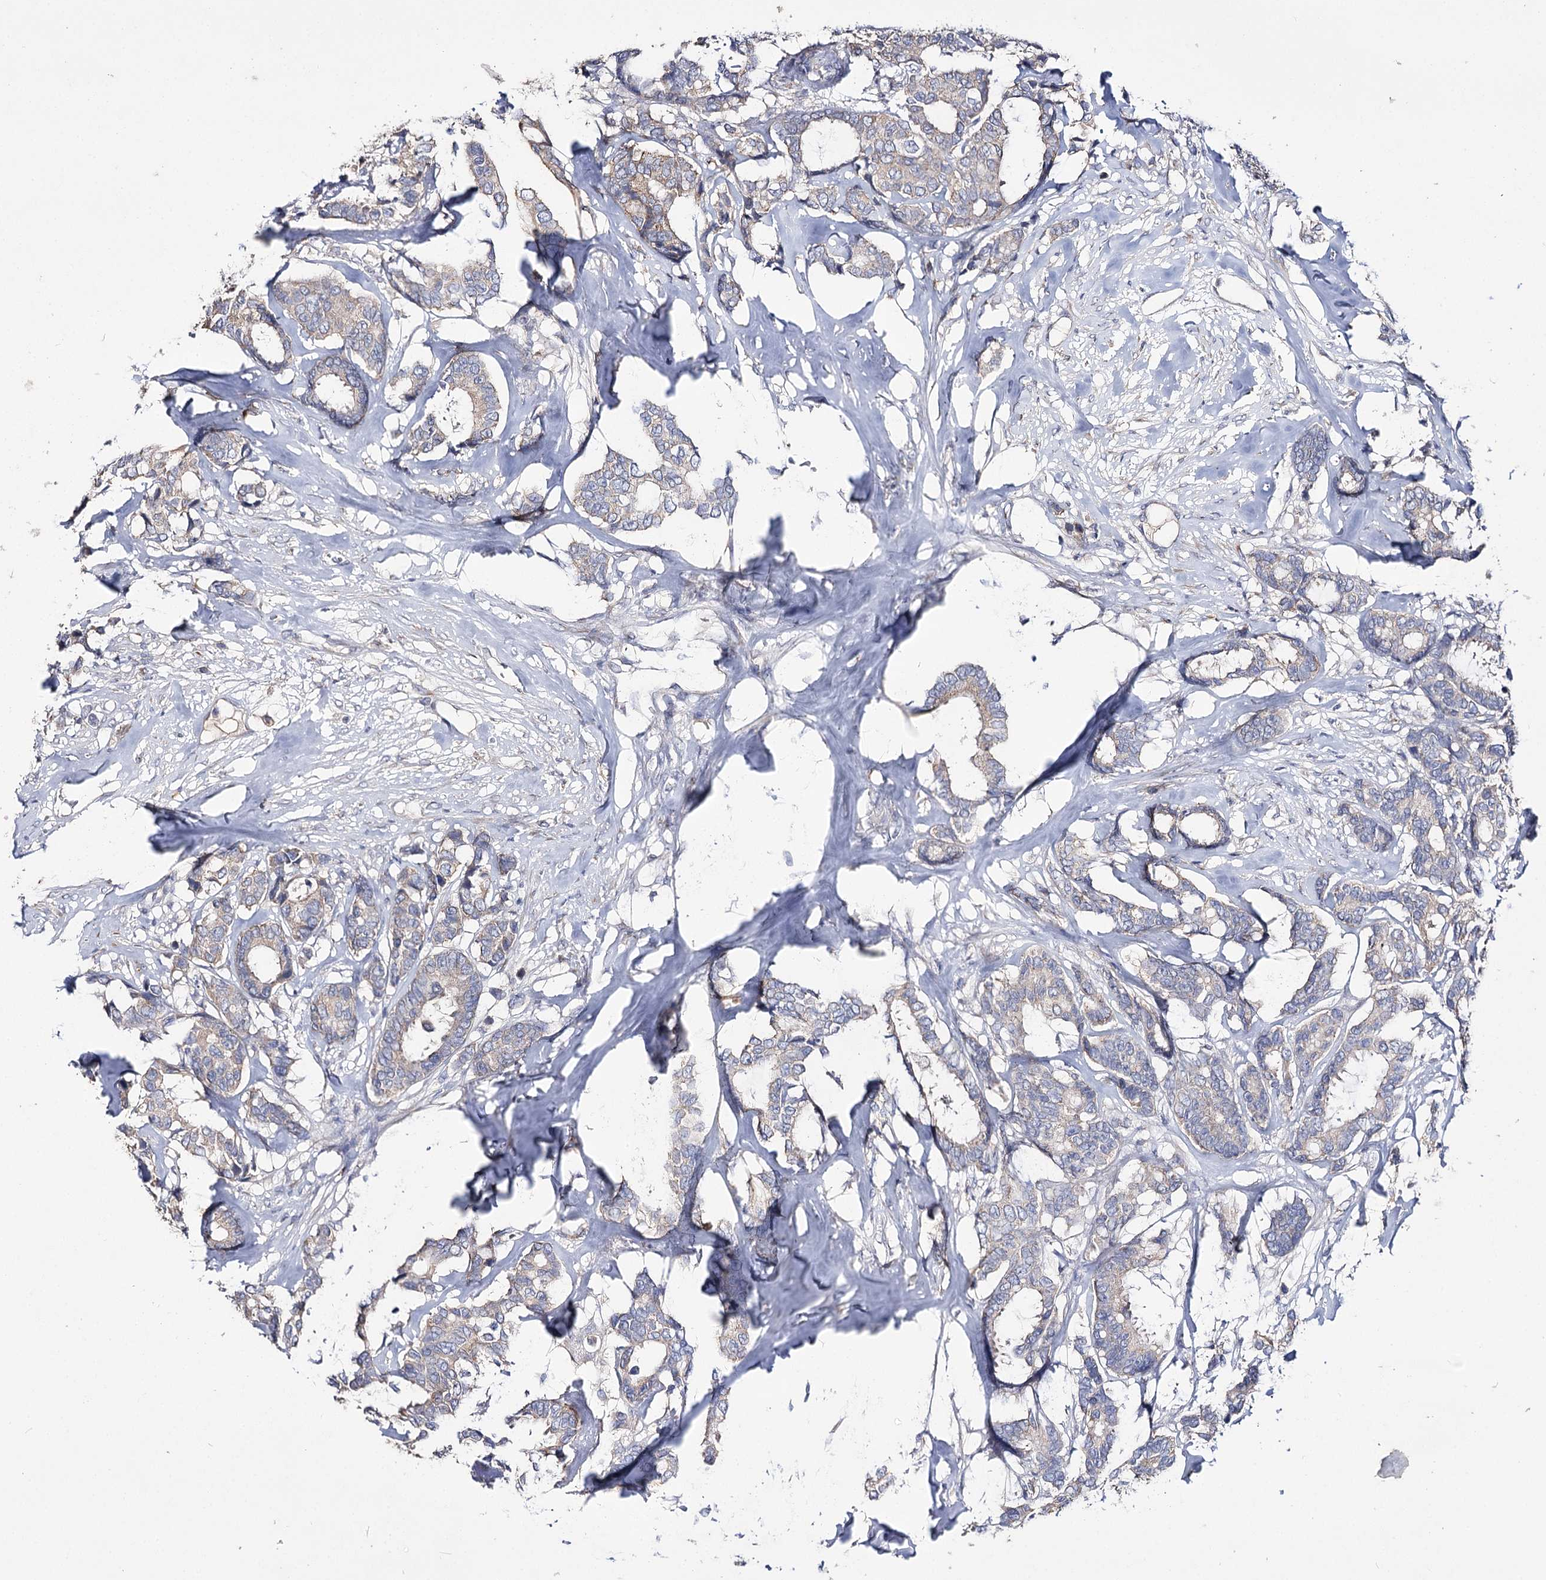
{"staining": {"intensity": "negative", "quantity": "none", "location": "none"}, "tissue": "breast cancer", "cell_type": "Tumor cells", "image_type": "cancer", "snomed": [{"axis": "morphology", "description": "Duct carcinoma"}, {"axis": "topography", "description": "Breast"}], "caption": "An immunohistochemistry (IHC) histopathology image of breast cancer is shown. There is no staining in tumor cells of breast cancer. (Stains: DAB (3,3'-diaminobenzidine) IHC with hematoxylin counter stain, Microscopy: brightfield microscopy at high magnification).", "gene": "IL1RAP", "patient": {"sex": "female", "age": 87}}